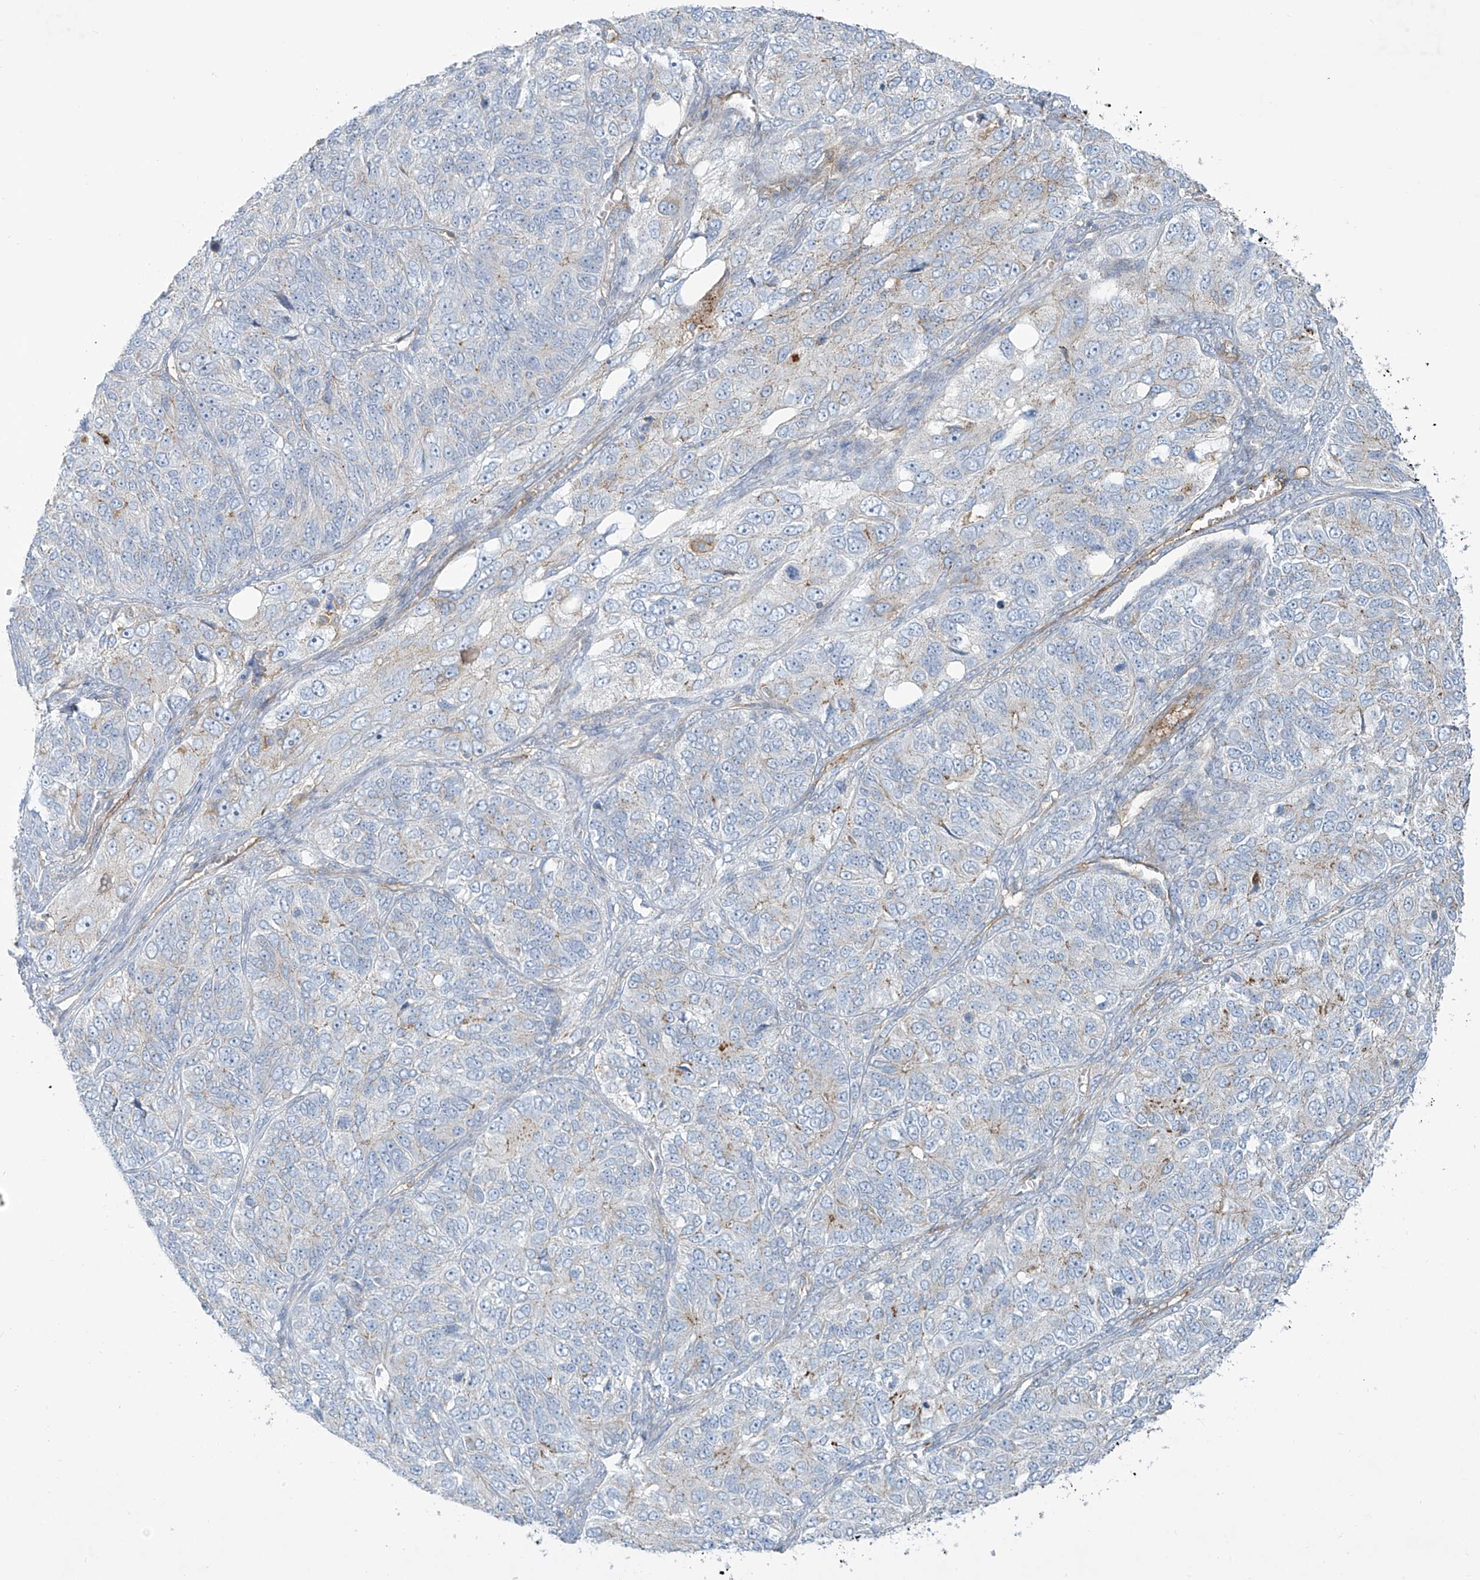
{"staining": {"intensity": "negative", "quantity": "none", "location": "none"}, "tissue": "ovarian cancer", "cell_type": "Tumor cells", "image_type": "cancer", "snomed": [{"axis": "morphology", "description": "Carcinoma, endometroid"}, {"axis": "topography", "description": "Ovary"}], "caption": "Ovarian endometroid carcinoma was stained to show a protein in brown. There is no significant positivity in tumor cells. Nuclei are stained in blue.", "gene": "VAMP5", "patient": {"sex": "female", "age": 51}}